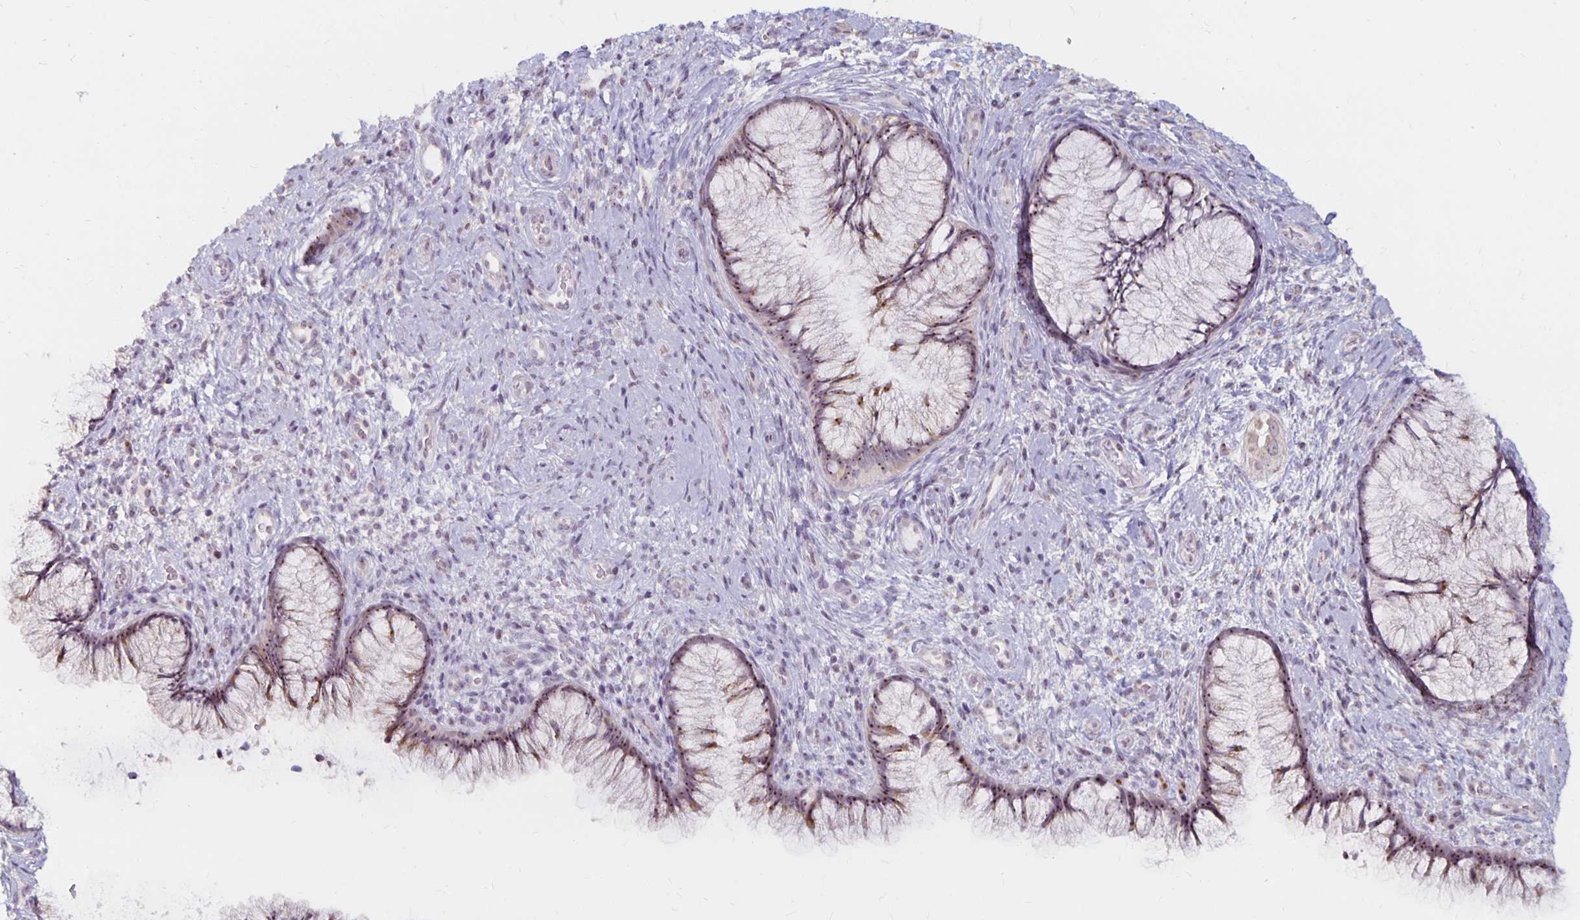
{"staining": {"intensity": "moderate", "quantity": "25%-75%", "location": "nuclear"}, "tissue": "cervix", "cell_type": "Glandular cells", "image_type": "normal", "snomed": [{"axis": "morphology", "description": "Normal tissue, NOS"}, {"axis": "topography", "description": "Cervix"}], "caption": "DAB (3,3'-diaminobenzidine) immunohistochemical staining of unremarkable human cervix shows moderate nuclear protein expression in approximately 25%-75% of glandular cells.", "gene": "NUP85", "patient": {"sex": "female", "age": 34}}